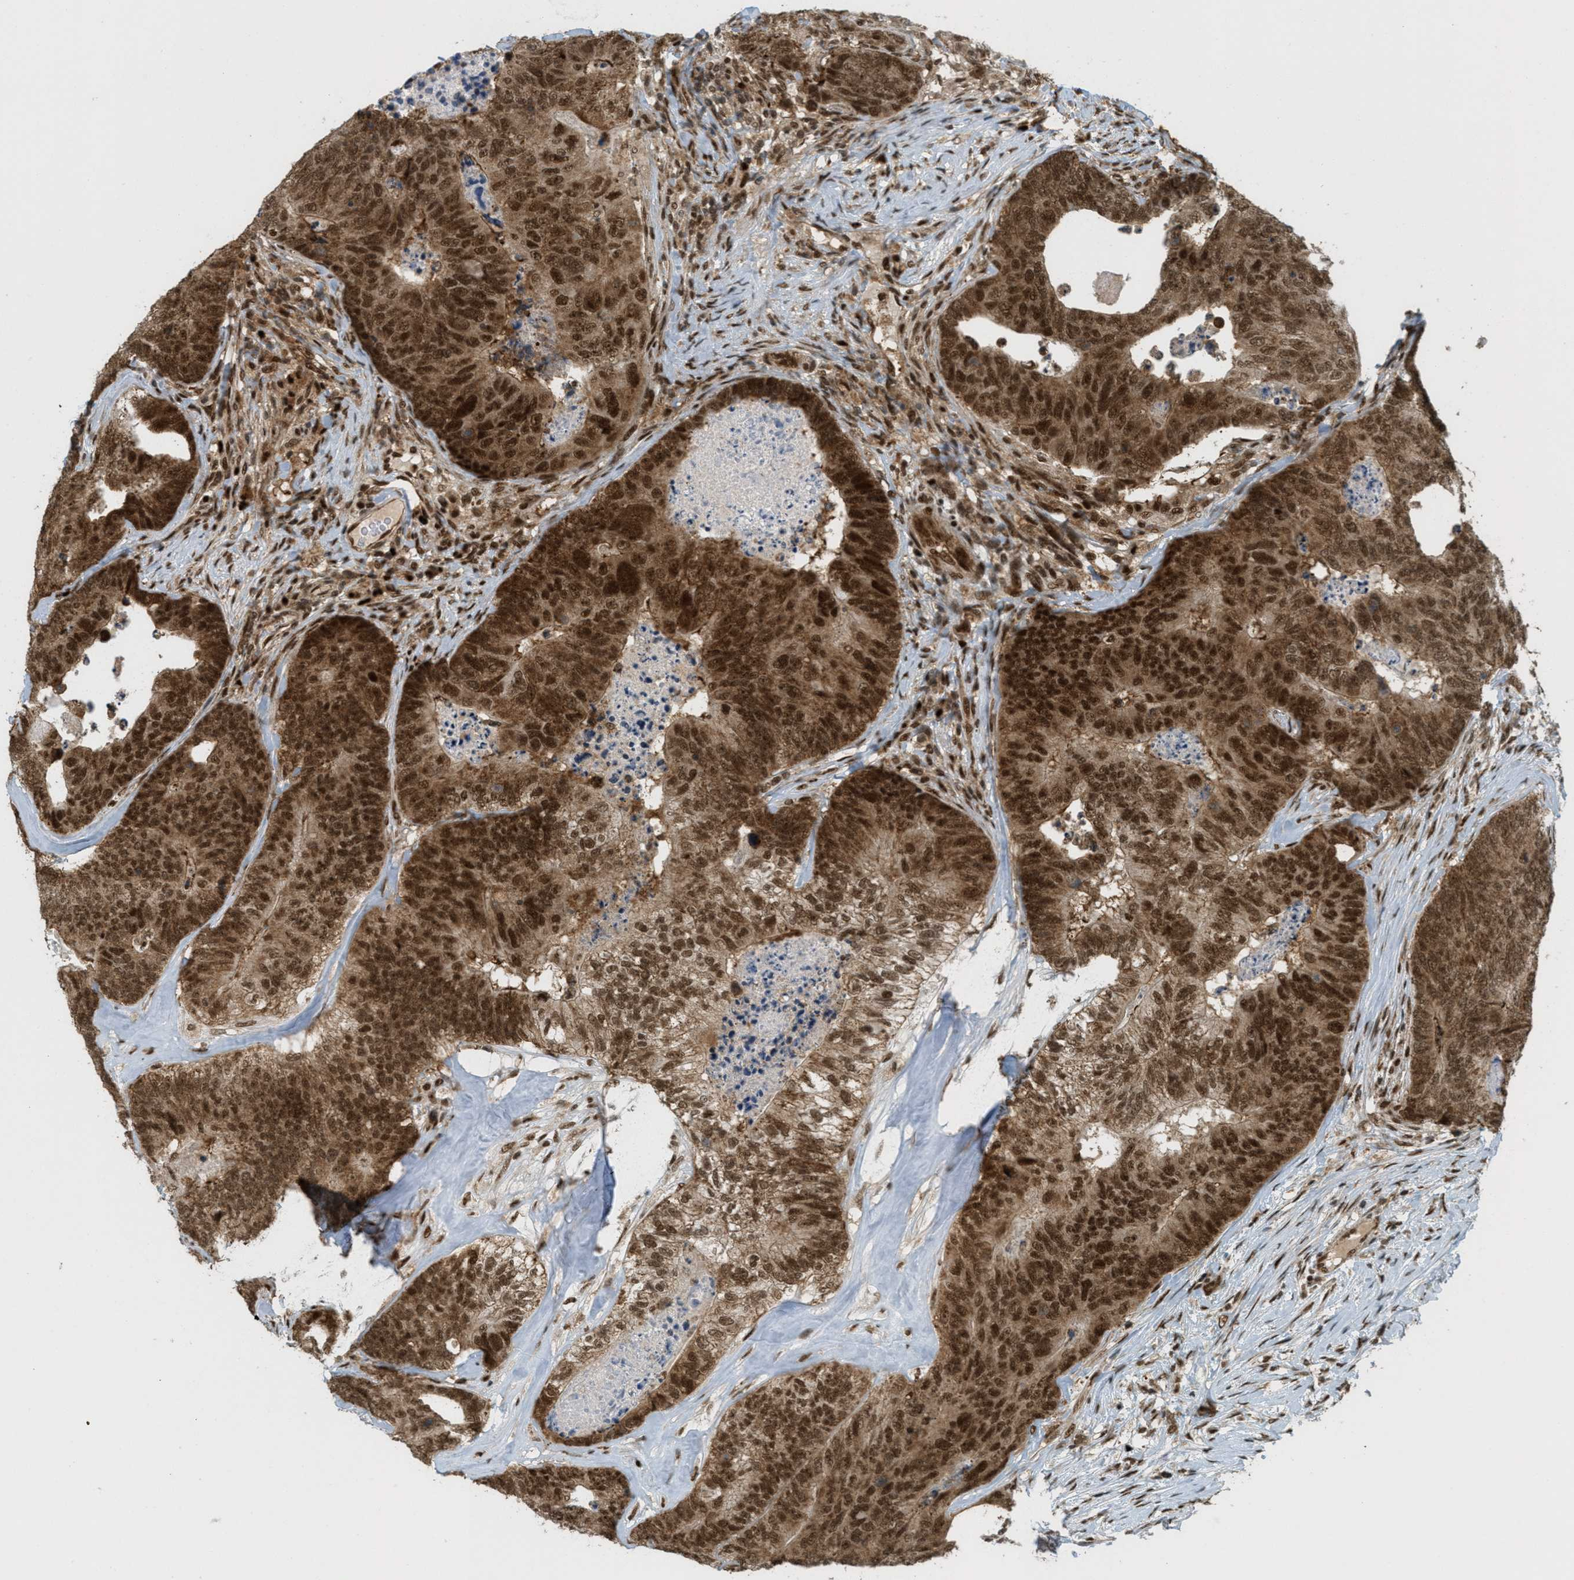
{"staining": {"intensity": "strong", "quantity": ">75%", "location": "cytoplasmic/membranous,nuclear"}, "tissue": "colorectal cancer", "cell_type": "Tumor cells", "image_type": "cancer", "snomed": [{"axis": "morphology", "description": "Adenocarcinoma, NOS"}, {"axis": "topography", "description": "Colon"}], "caption": "DAB immunohistochemical staining of colorectal adenocarcinoma displays strong cytoplasmic/membranous and nuclear protein staining in about >75% of tumor cells.", "gene": "TLK1", "patient": {"sex": "female", "age": 67}}